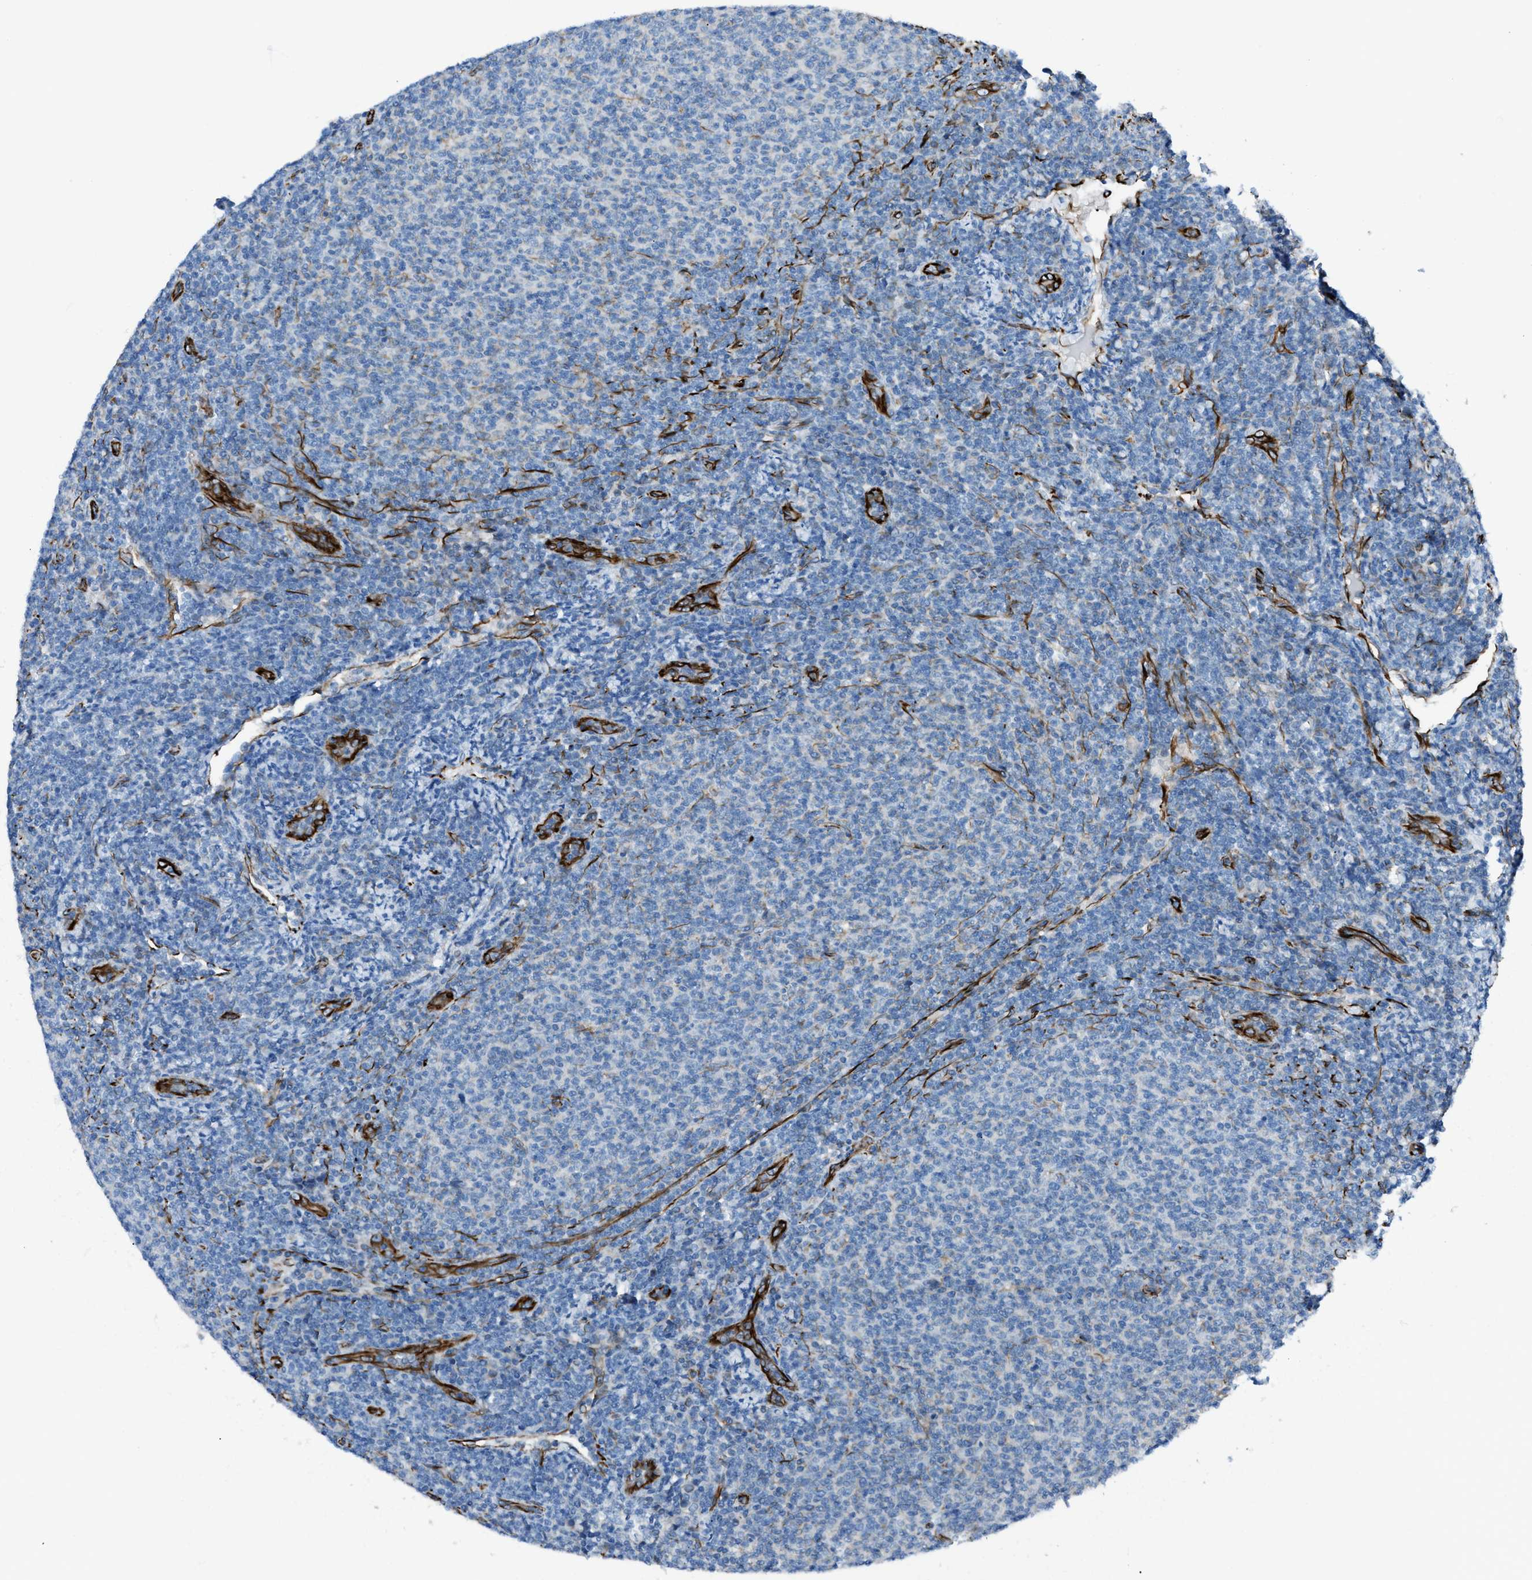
{"staining": {"intensity": "negative", "quantity": "none", "location": "none"}, "tissue": "lymphoma", "cell_type": "Tumor cells", "image_type": "cancer", "snomed": [{"axis": "morphology", "description": "Malignant lymphoma, non-Hodgkin's type, Low grade"}, {"axis": "topography", "description": "Lymph node"}], "caption": "Histopathology image shows no significant protein staining in tumor cells of lymphoma.", "gene": "CABP7", "patient": {"sex": "male", "age": 66}}